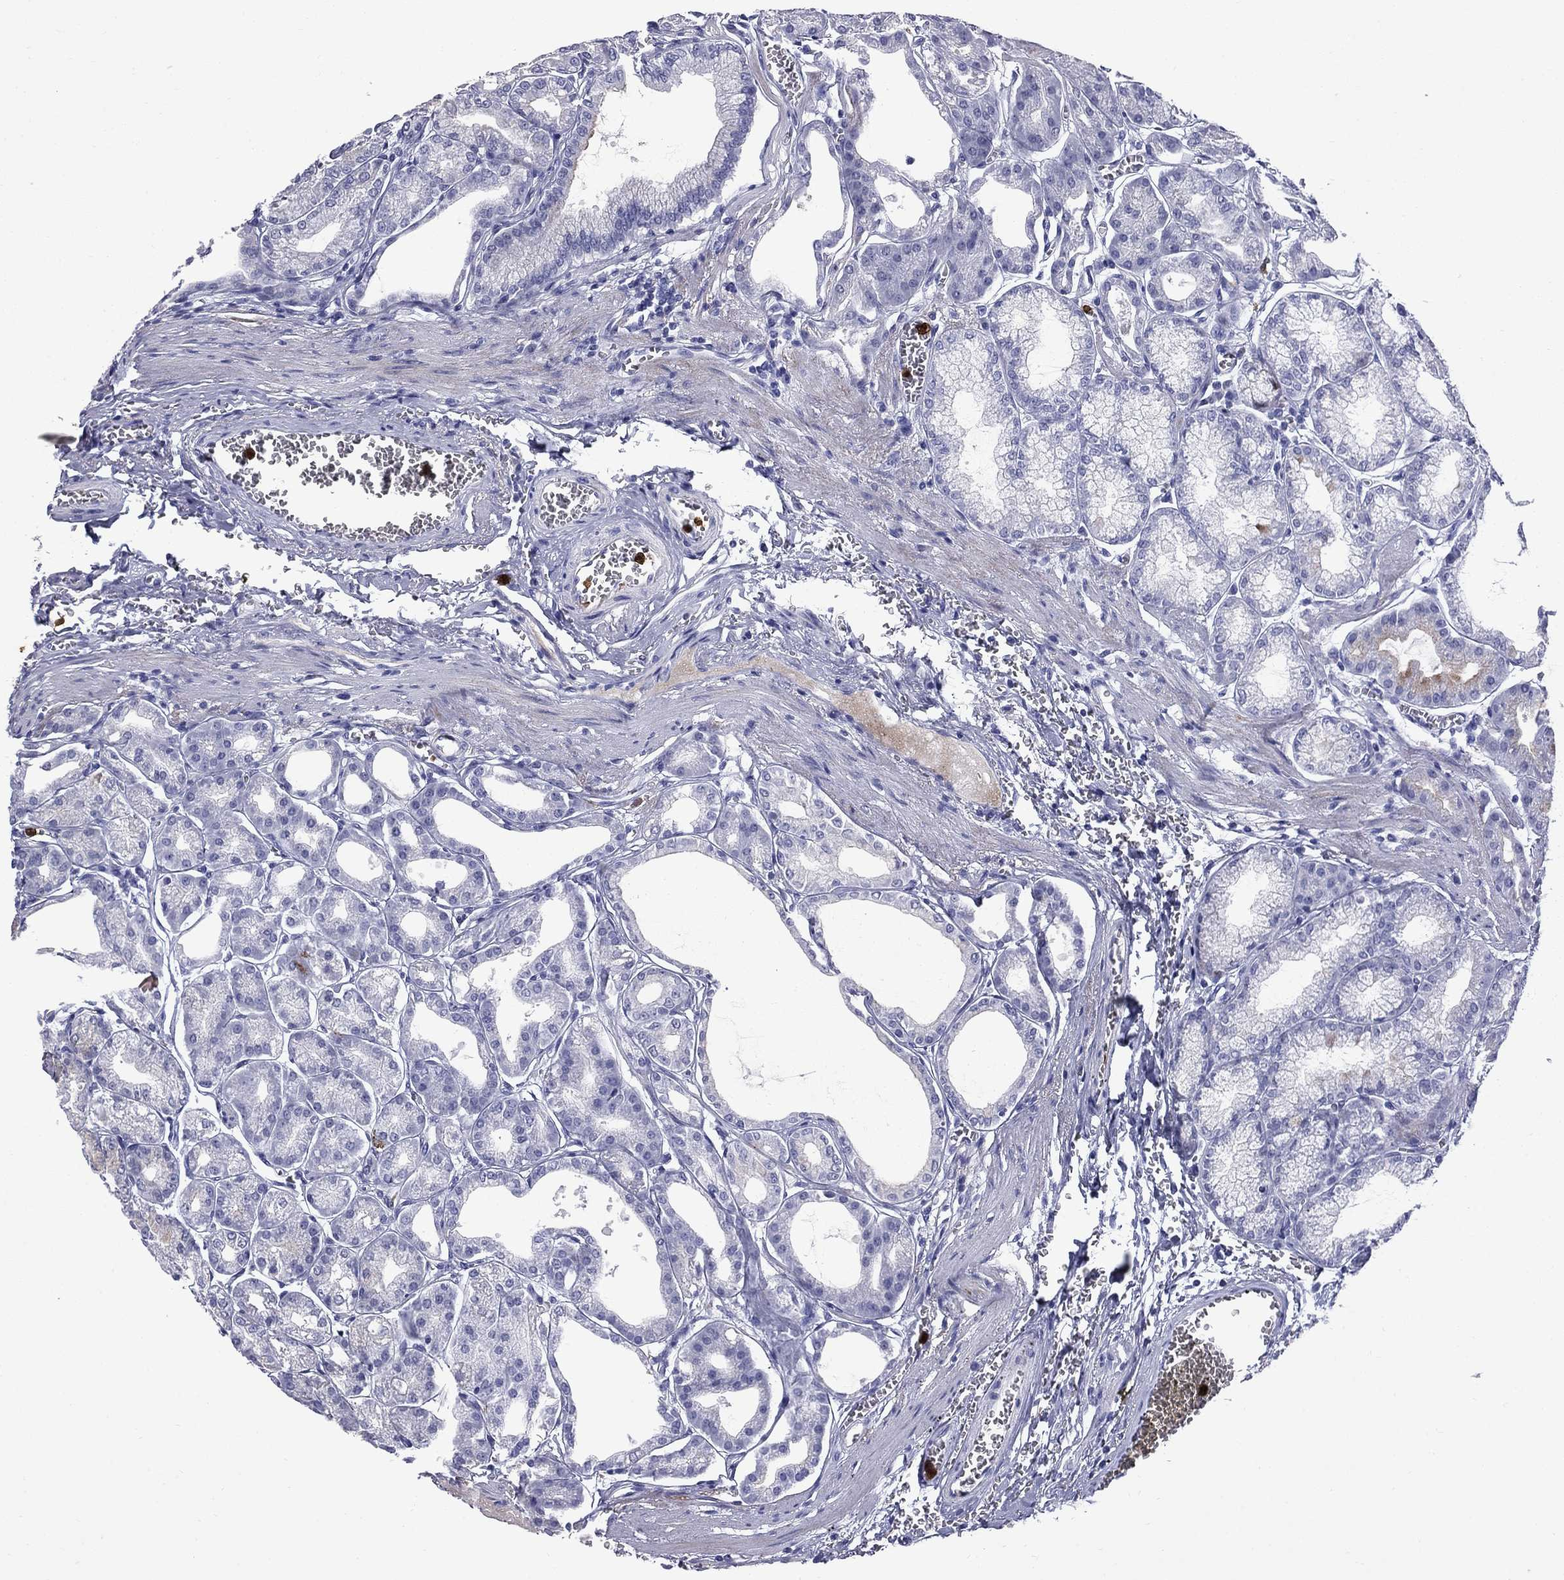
{"staining": {"intensity": "moderate", "quantity": "<25%", "location": "cytoplasmic/membranous"}, "tissue": "stomach", "cell_type": "Glandular cells", "image_type": "normal", "snomed": [{"axis": "morphology", "description": "Normal tissue, NOS"}, {"axis": "topography", "description": "Stomach, lower"}], "caption": "A brown stain labels moderate cytoplasmic/membranous expression of a protein in glandular cells of normal human stomach. The protein is shown in brown color, while the nuclei are stained blue.", "gene": "TRIM29", "patient": {"sex": "male", "age": 71}}